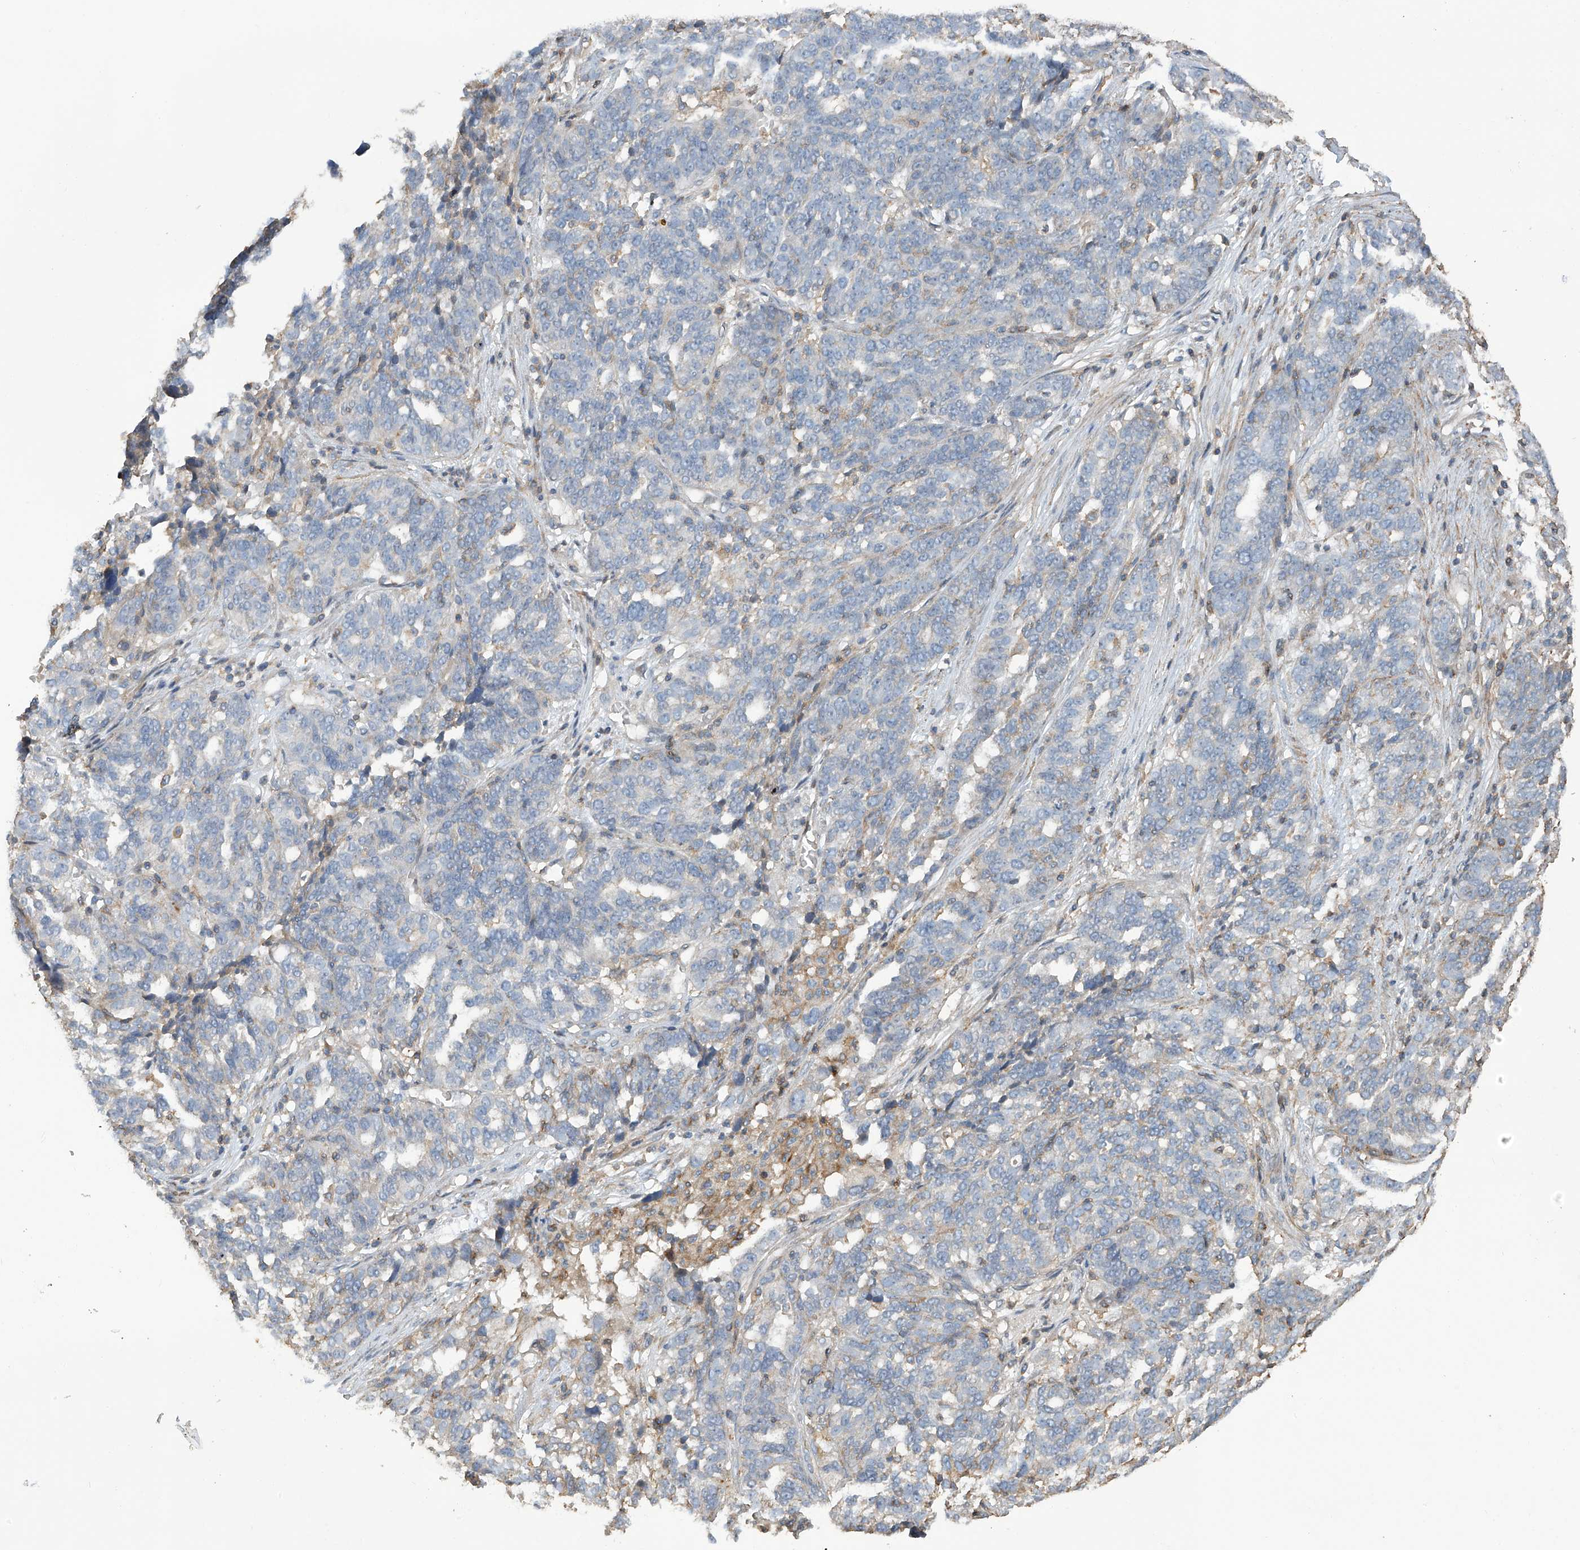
{"staining": {"intensity": "negative", "quantity": "none", "location": "none"}, "tissue": "ovarian cancer", "cell_type": "Tumor cells", "image_type": "cancer", "snomed": [{"axis": "morphology", "description": "Cystadenocarcinoma, serous, NOS"}, {"axis": "topography", "description": "Ovary"}], "caption": "Micrograph shows no protein staining in tumor cells of ovarian cancer (serous cystadenocarcinoma) tissue.", "gene": "SLFN14", "patient": {"sex": "female", "age": 59}}